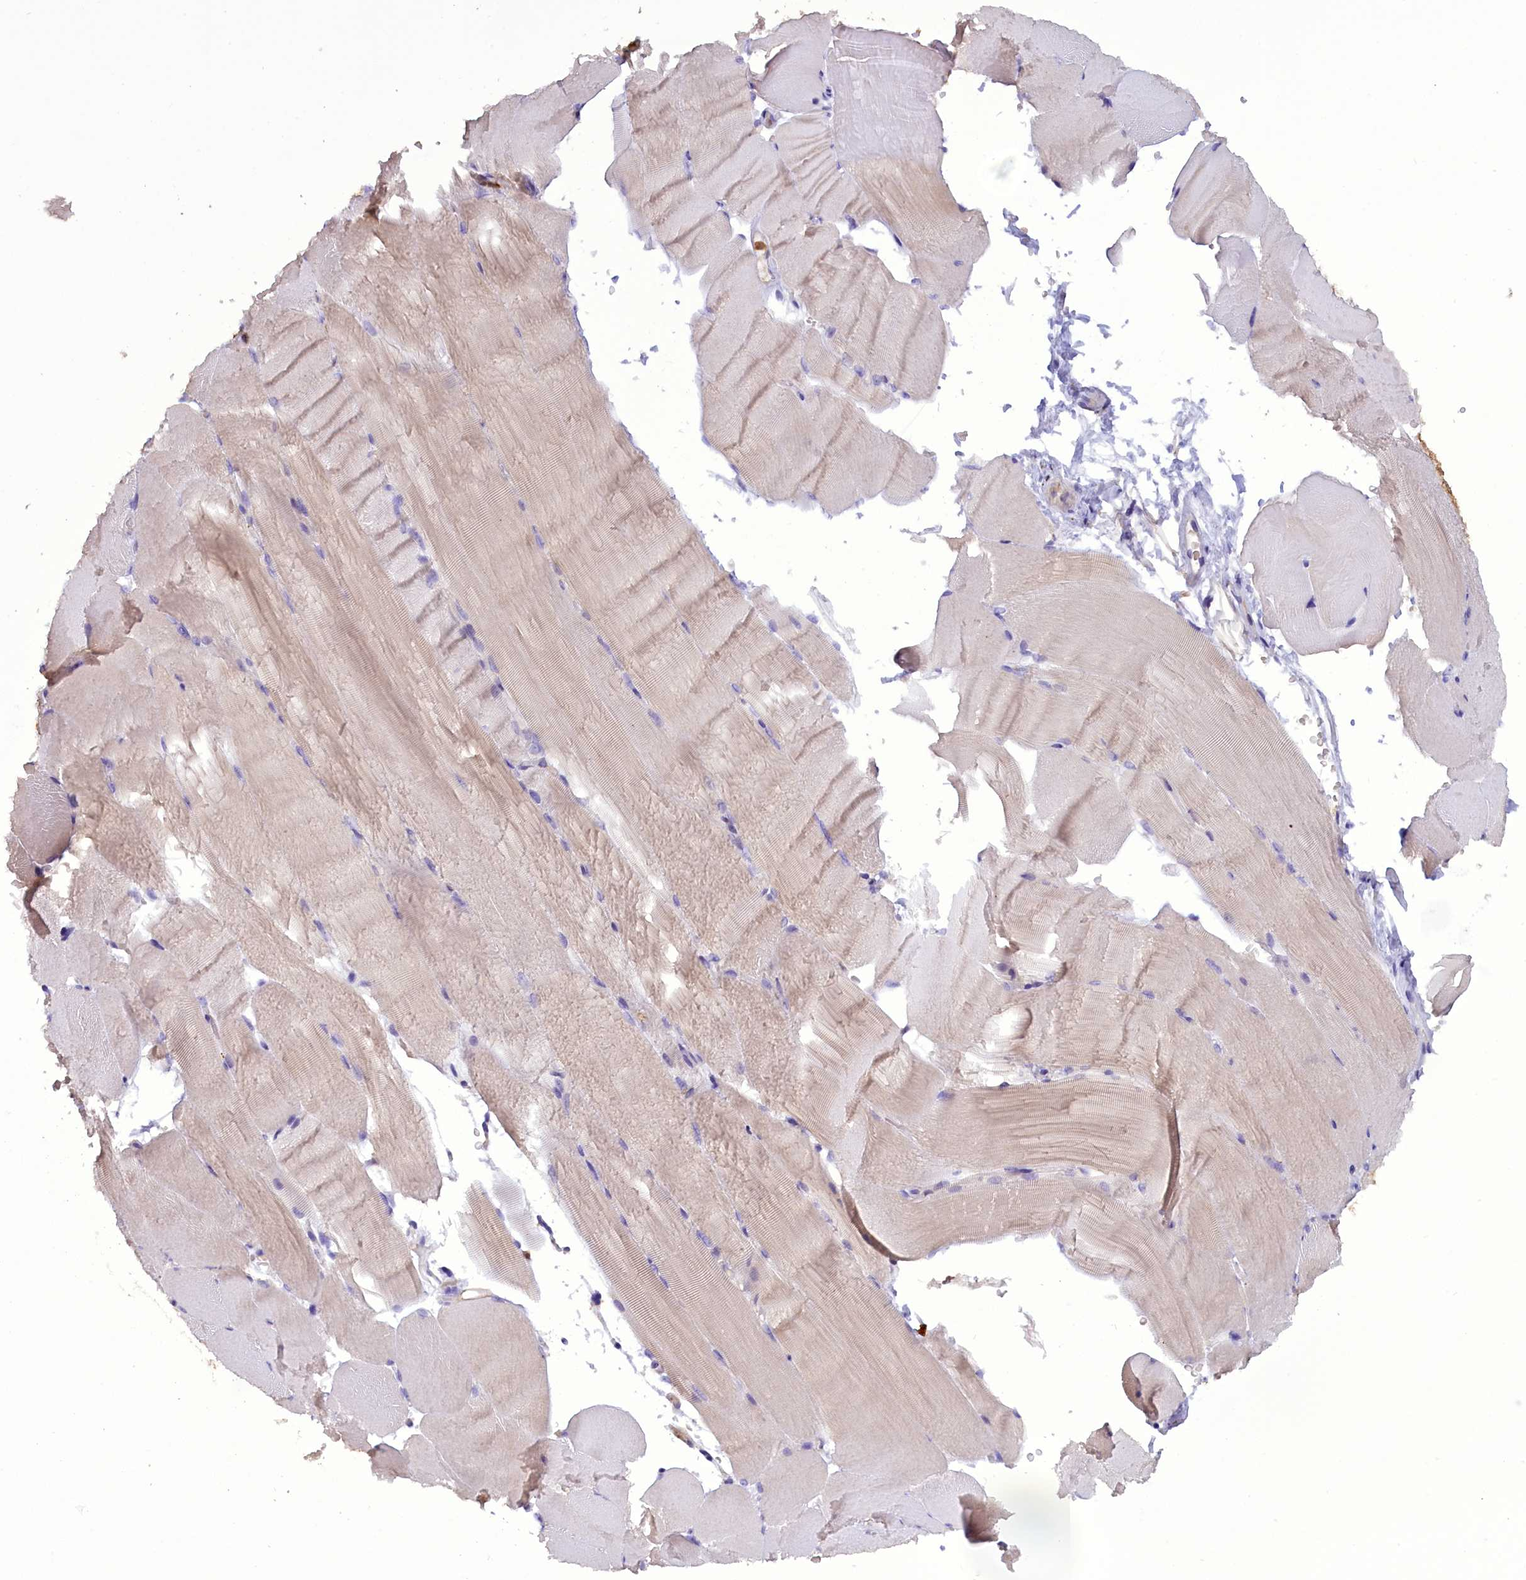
{"staining": {"intensity": "negative", "quantity": "none", "location": "none"}, "tissue": "skeletal muscle", "cell_type": "Myocytes", "image_type": "normal", "snomed": [{"axis": "morphology", "description": "Normal tissue, NOS"}, {"axis": "topography", "description": "Skeletal muscle"}, {"axis": "topography", "description": "Parathyroid gland"}], "caption": "Myocytes show no significant protein expression in normal skeletal muscle. (DAB immunohistochemistry, high magnification).", "gene": "FAM149B1", "patient": {"sex": "female", "age": 37}}